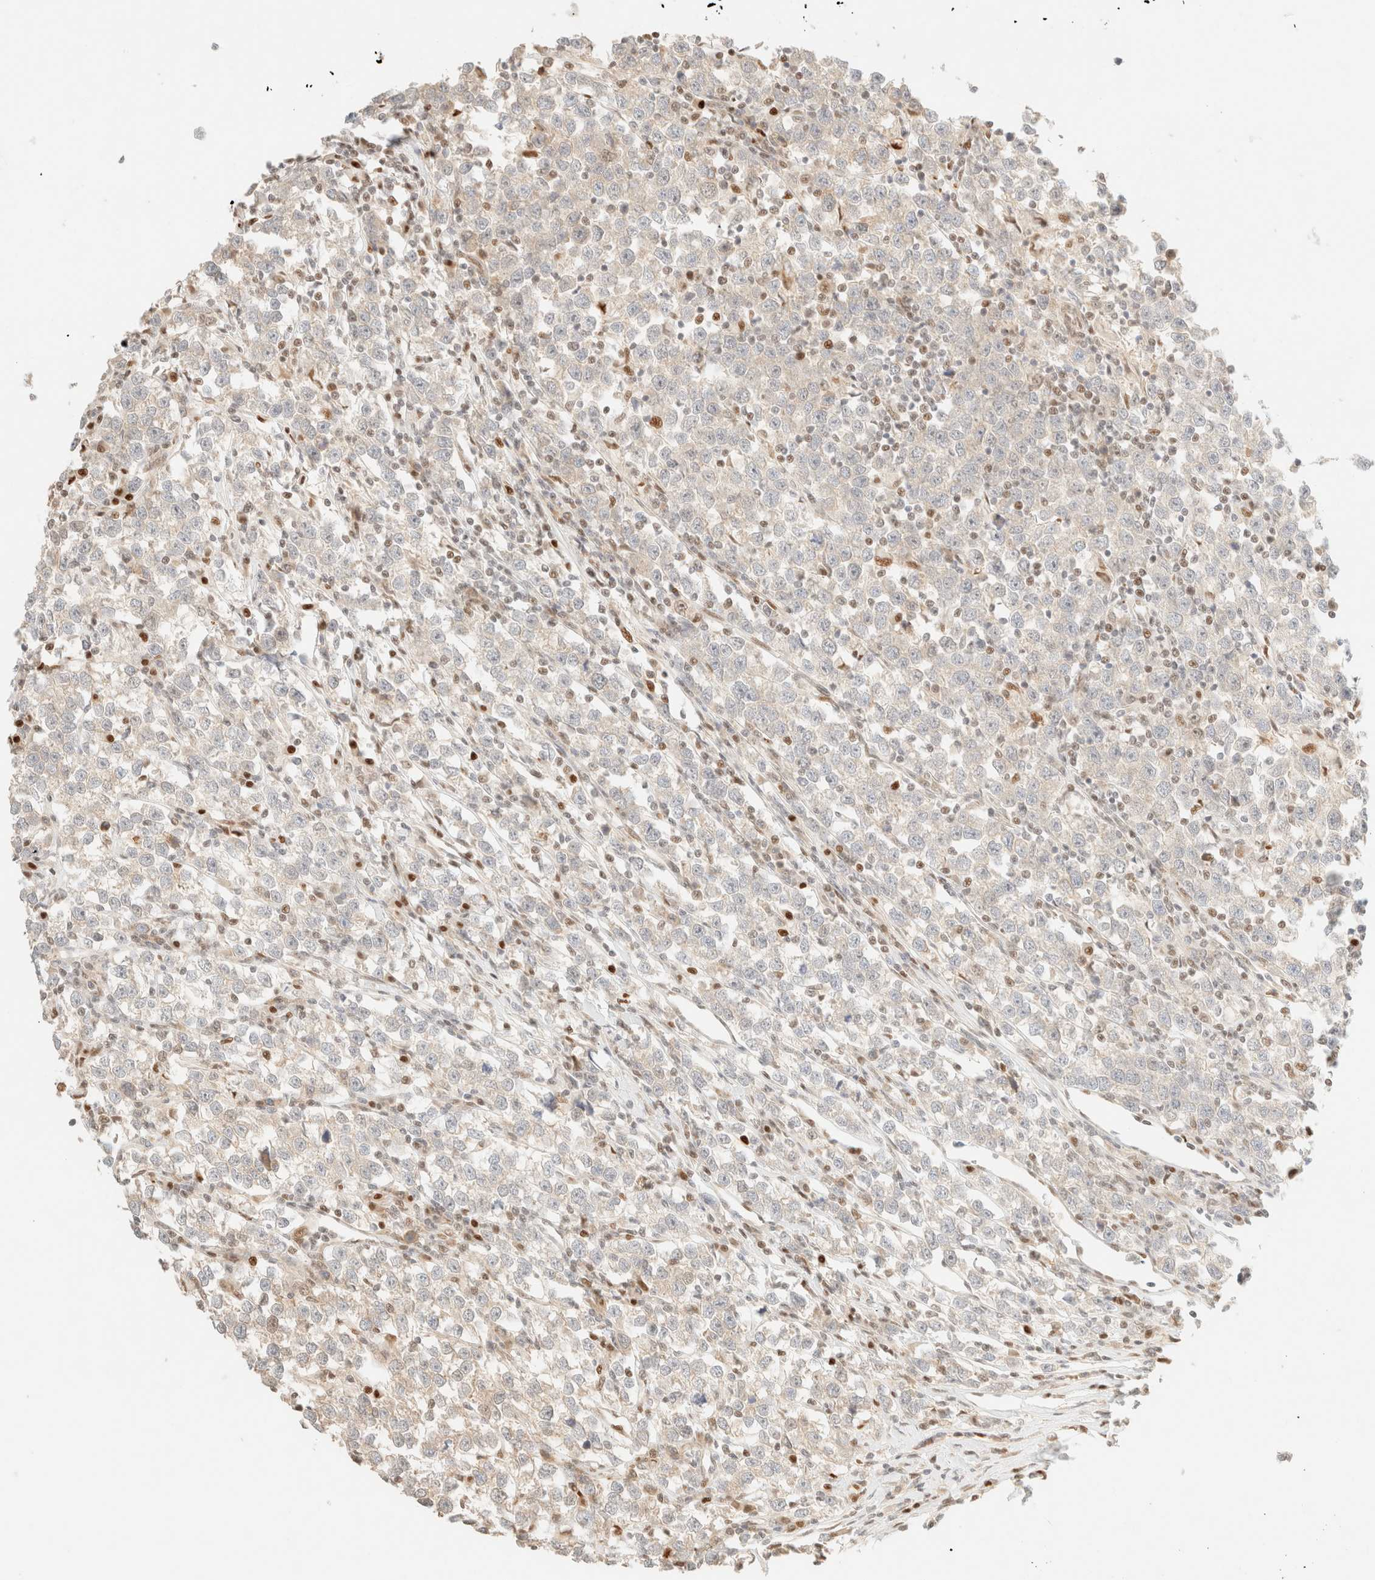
{"staining": {"intensity": "weak", "quantity": "<25%", "location": "cytoplasmic/membranous"}, "tissue": "testis cancer", "cell_type": "Tumor cells", "image_type": "cancer", "snomed": [{"axis": "morphology", "description": "Normal tissue, NOS"}, {"axis": "morphology", "description": "Seminoma, NOS"}, {"axis": "topography", "description": "Testis"}], "caption": "Immunohistochemistry of human testis cancer (seminoma) displays no staining in tumor cells.", "gene": "TSR1", "patient": {"sex": "male", "age": 43}}